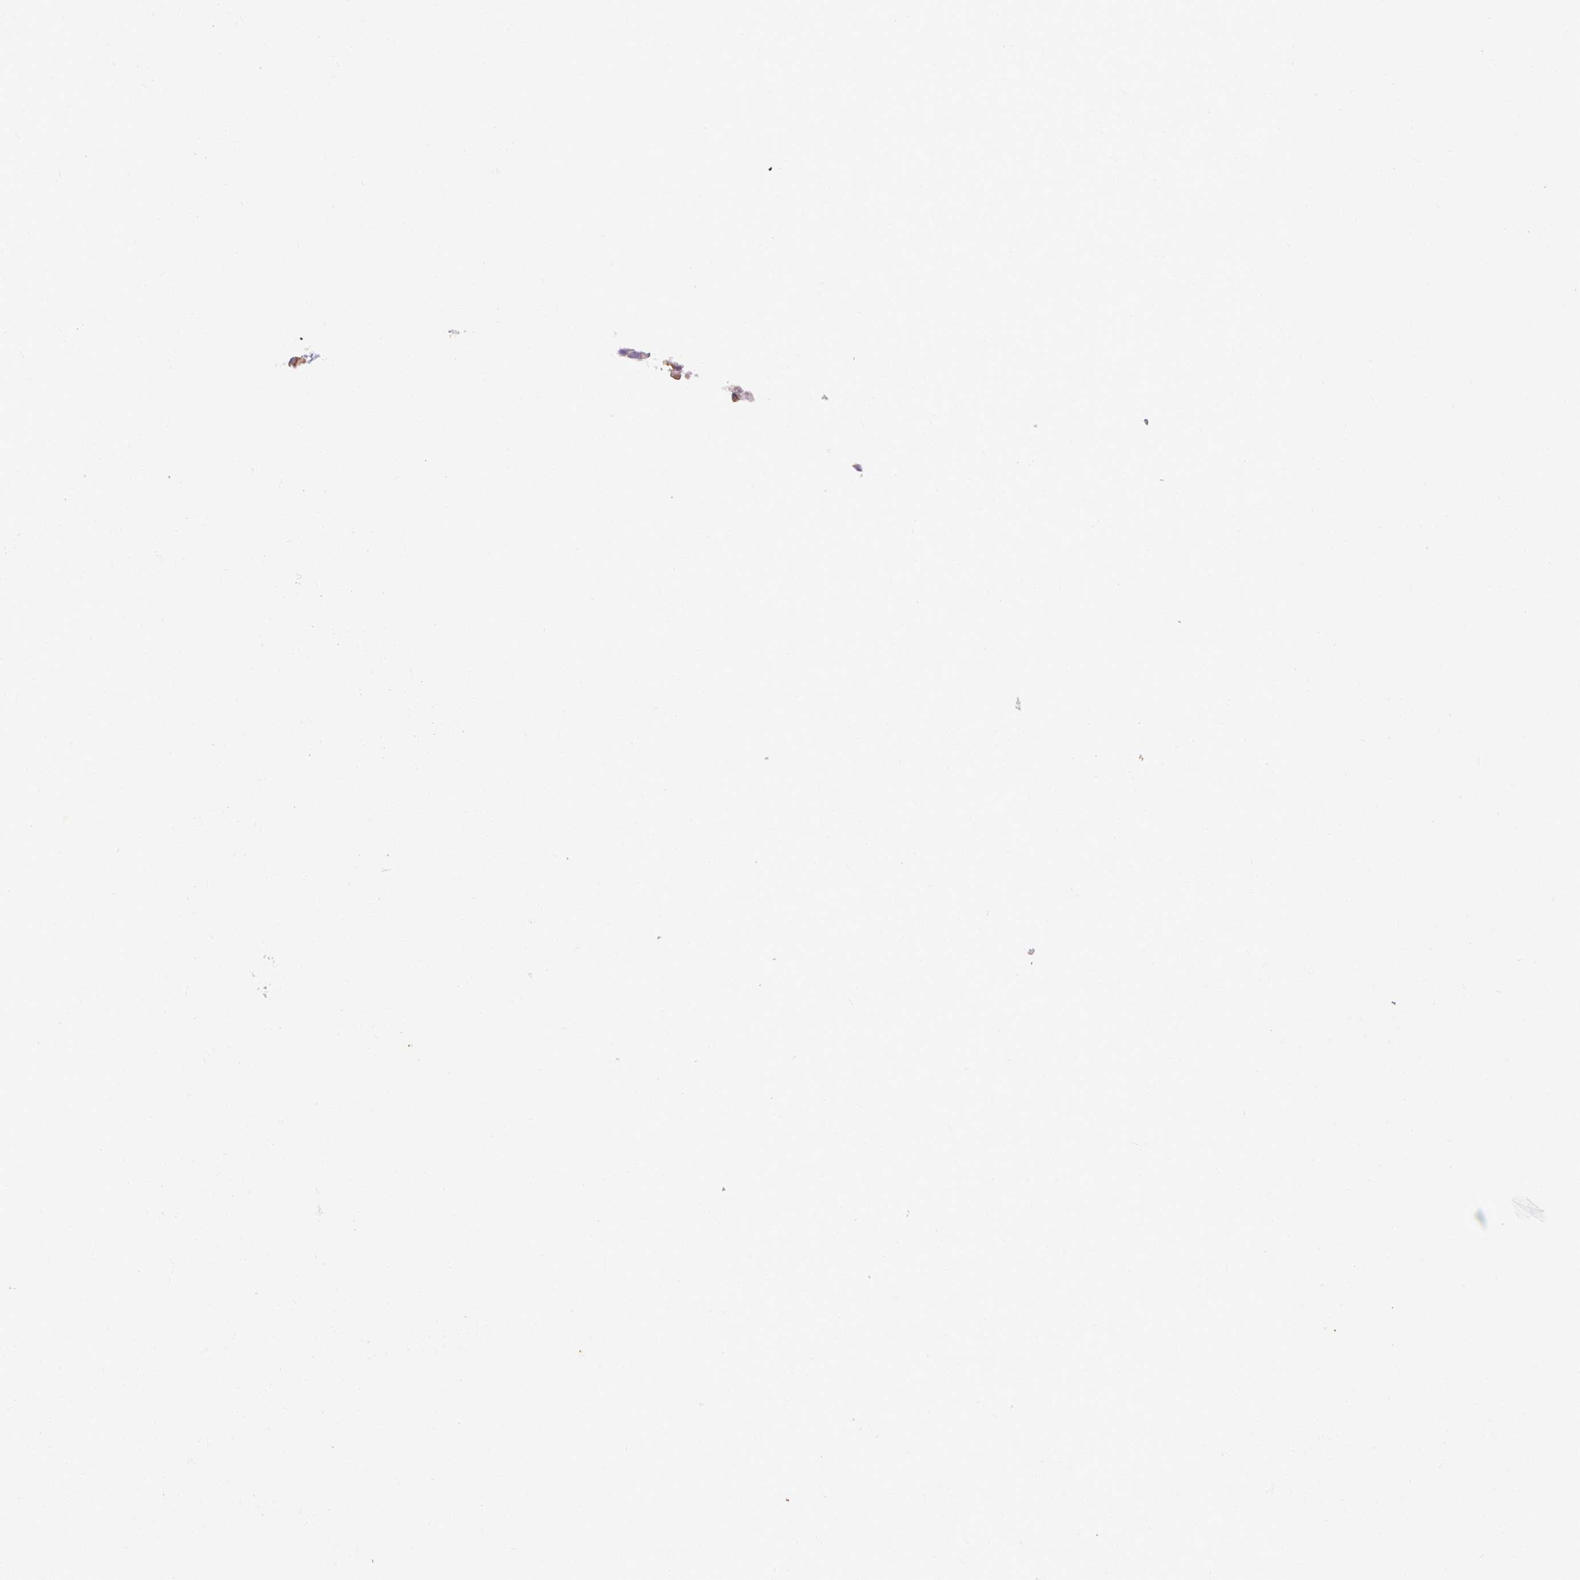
{"staining": {"intensity": "negative", "quantity": "none", "location": "none"}, "tissue": "oral mucosa", "cell_type": "Squamous epithelial cells", "image_type": "normal", "snomed": [{"axis": "morphology", "description": "Normal tissue, NOS"}, {"axis": "morphology", "description": "Squamous cell carcinoma, NOS"}, {"axis": "topography", "description": "Oral tissue"}, {"axis": "topography", "description": "Tounge, NOS"}, {"axis": "topography", "description": "Head-Neck"}], "caption": "Squamous epithelial cells show no significant protein staining in benign oral mucosa.", "gene": "IMMT", "patient": {"sex": "male", "age": 76}}